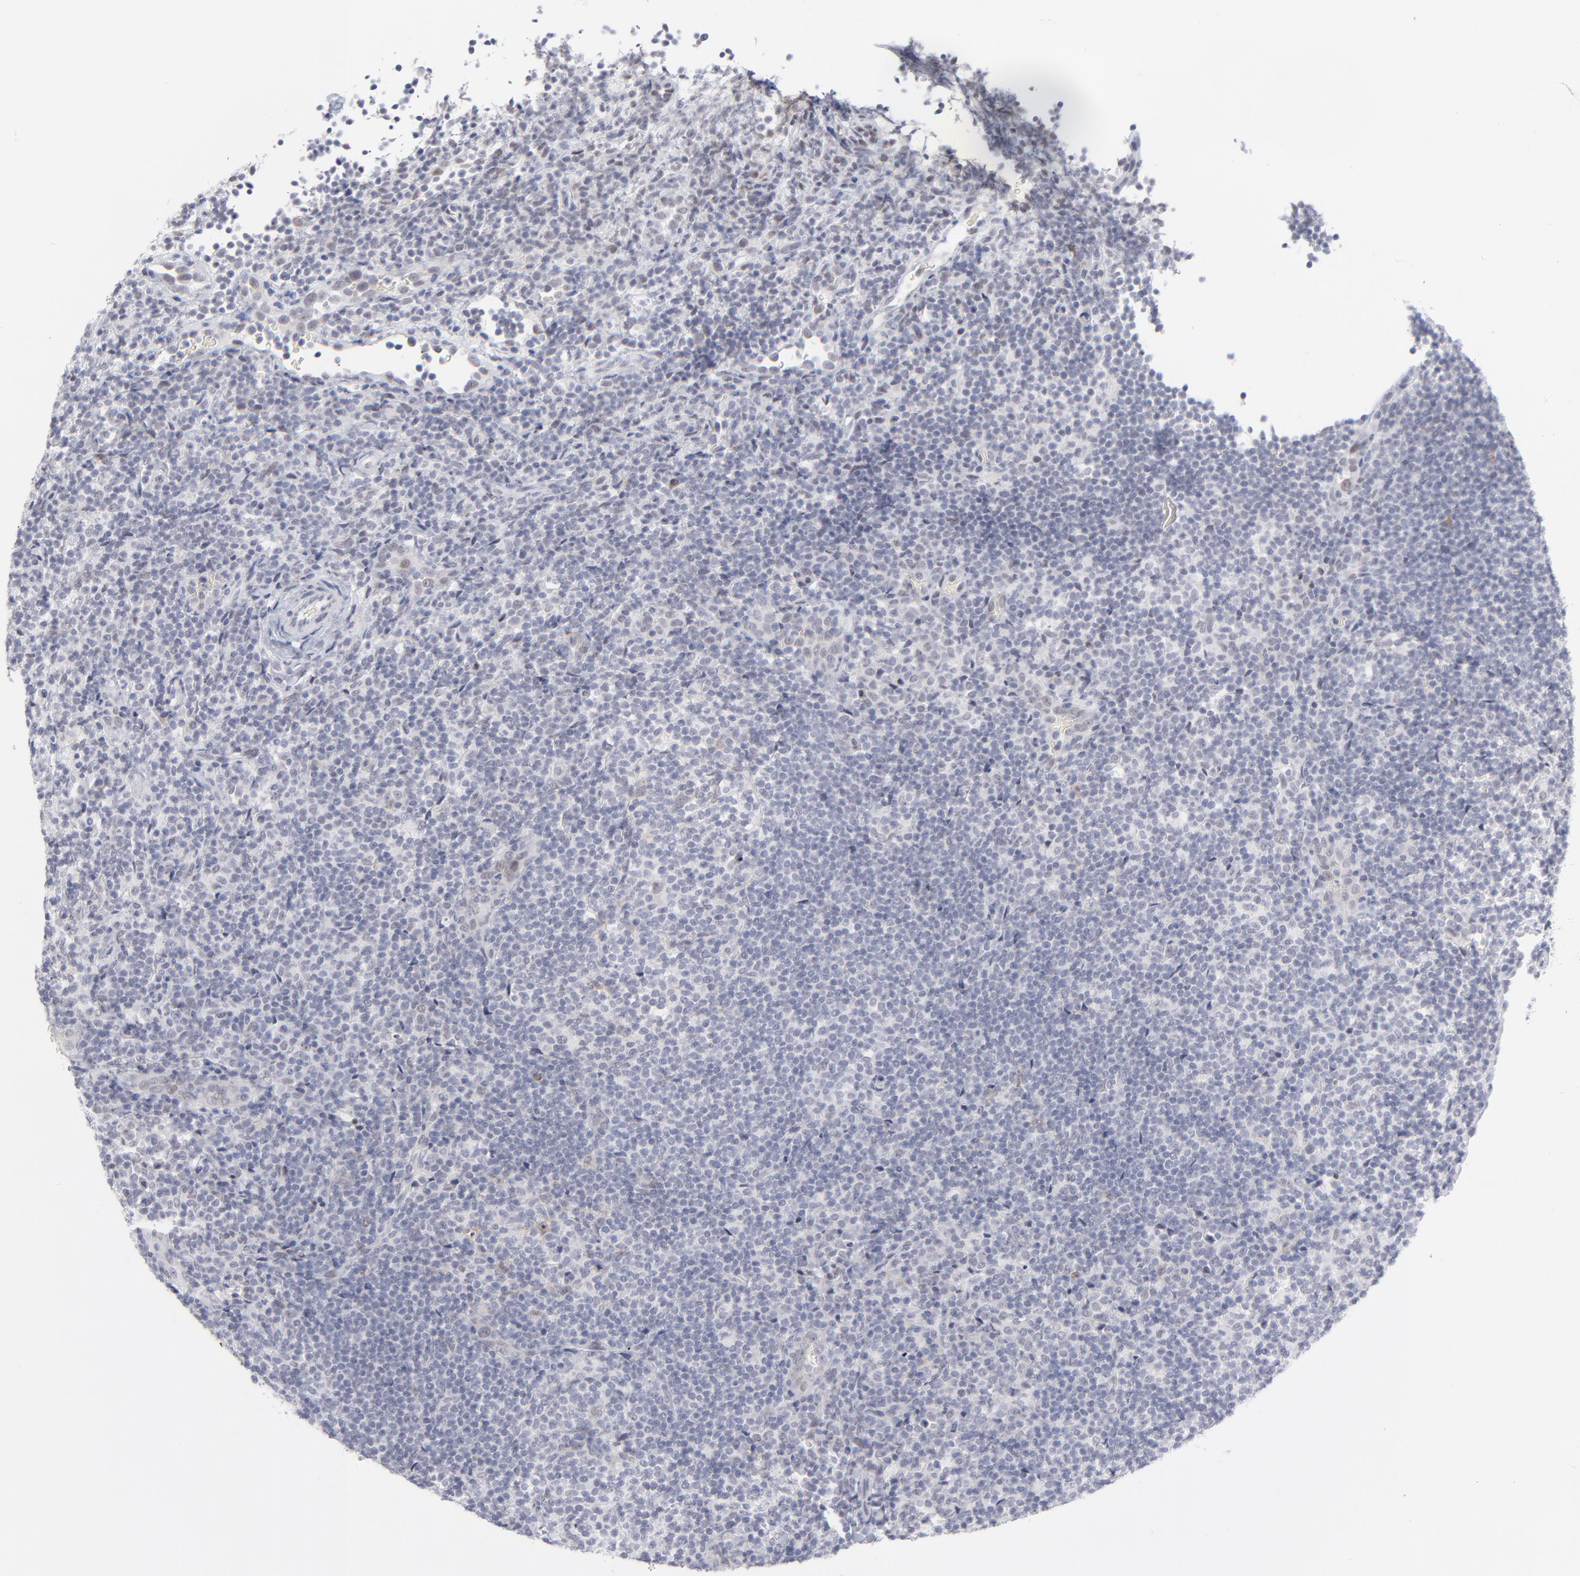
{"staining": {"intensity": "negative", "quantity": "none", "location": "none"}, "tissue": "lymphoma", "cell_type": "Tumor cells", "image_type": "cancer", "snomed": [{"axis": "morphology", "description": "Malignant lymphoma, non-Hodgkin's type, Low grade"}, {"axis": "topography", "description": "Lymph node"}], "caption": "A micrograph of malignant lymphoma, non-Hodgkin's type (low-grade) stained for a protein displays no brown staining in tumor cells.", "gene": "CCR2", "patient": {"sex": "female", "age": 76}}